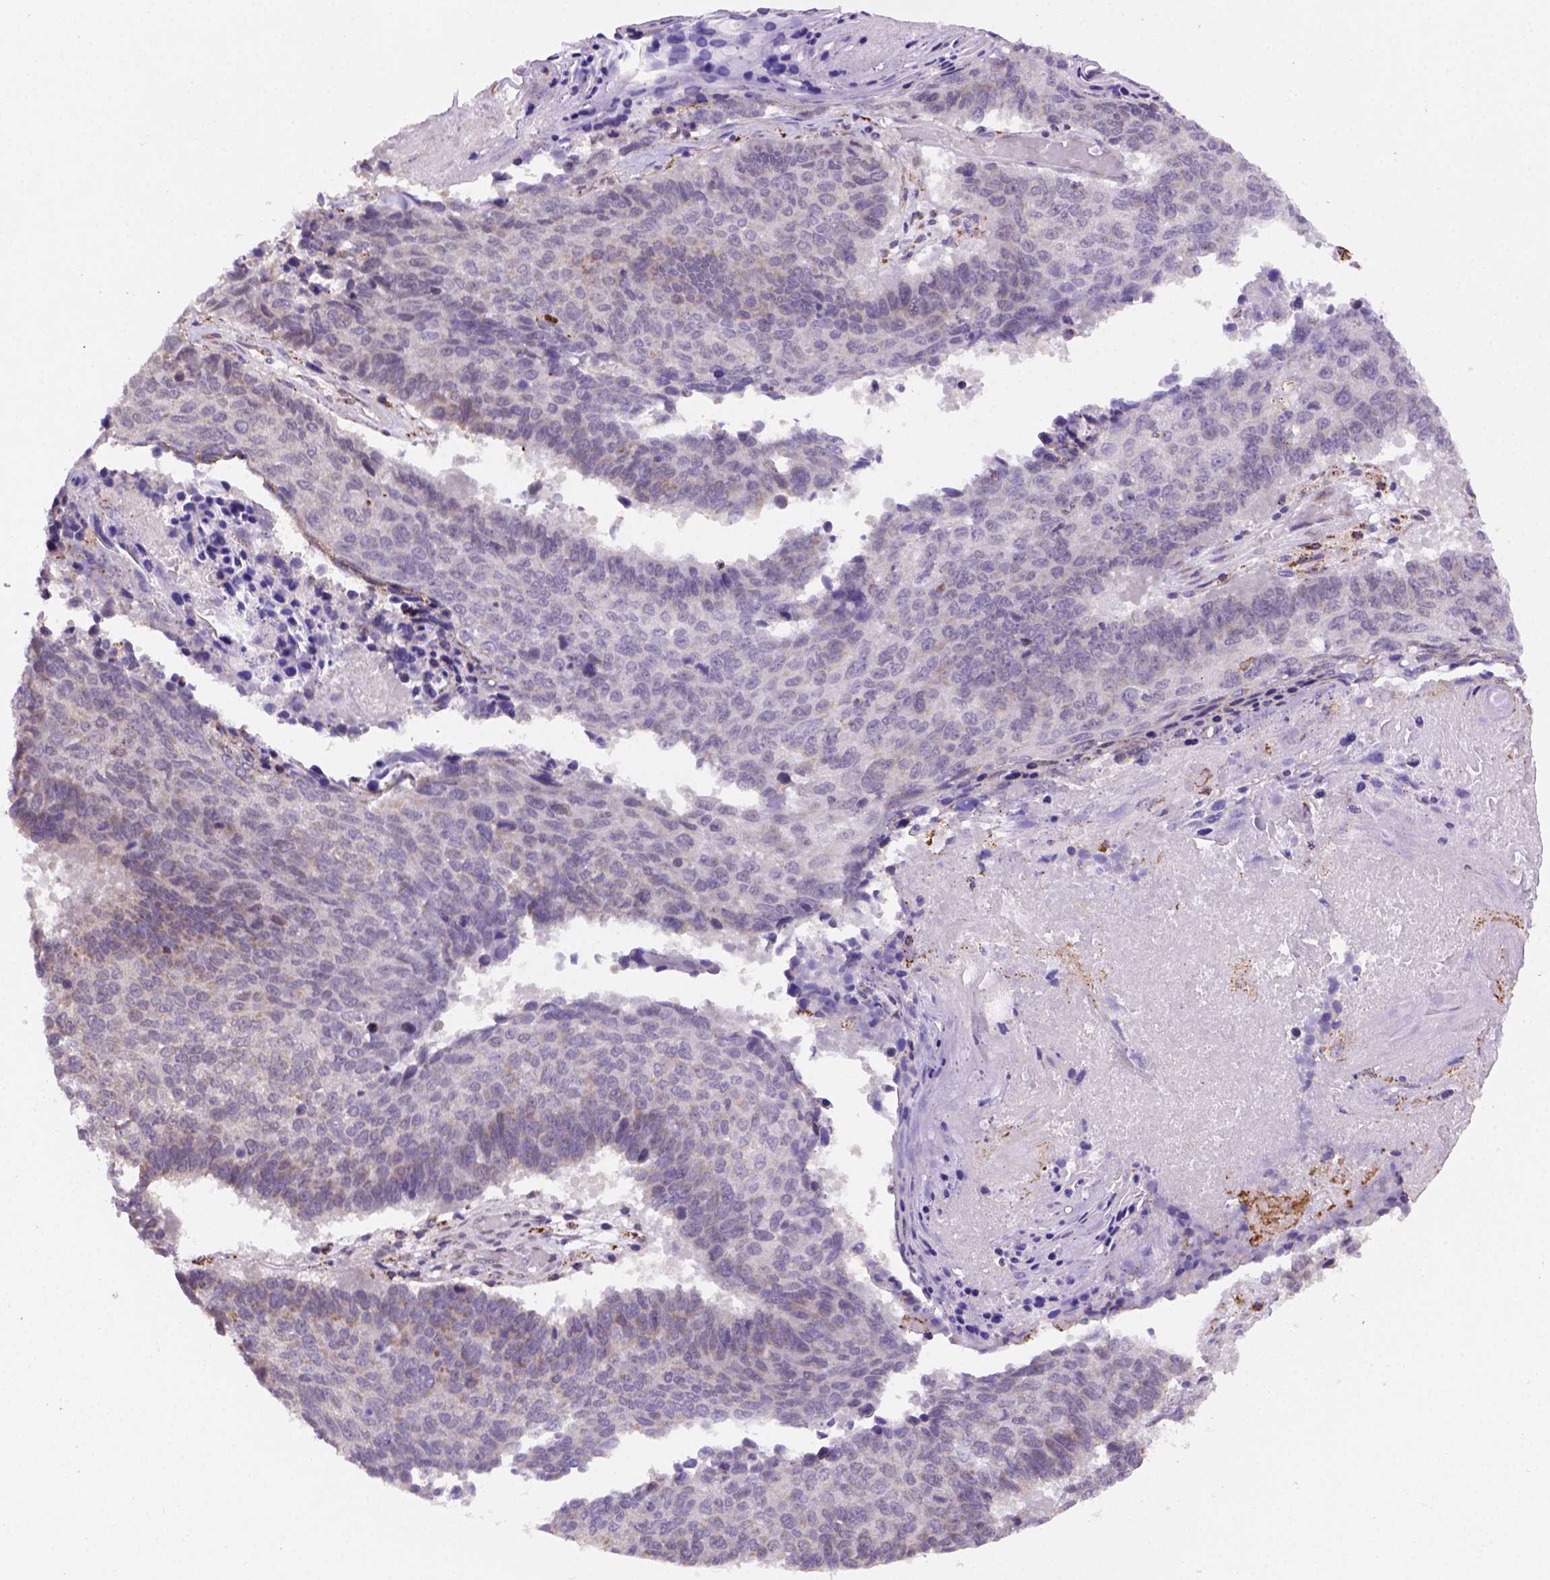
{"staining": {"intensity": "moderate", "quantity": "<25%", "location": "cytoplasmic/membranous"}, "tissue": "lung cancer", "cell_type": "Tumor cells", "image_type": "cancer", "snomed": [{"axis": "morphology", "description": "Squamous cell carcinoma, NOS"}, {"axis": "topography", "description": "Lung"}], "caption": "Immunohistochemical staining of squamous cell carcinoma (lung) displays low levels of moderate cytoplasmic/membranous positivity in about <25% of tumor cells.", "gene": "FZD7", "patient": {"sex": "male", "age": 73}}